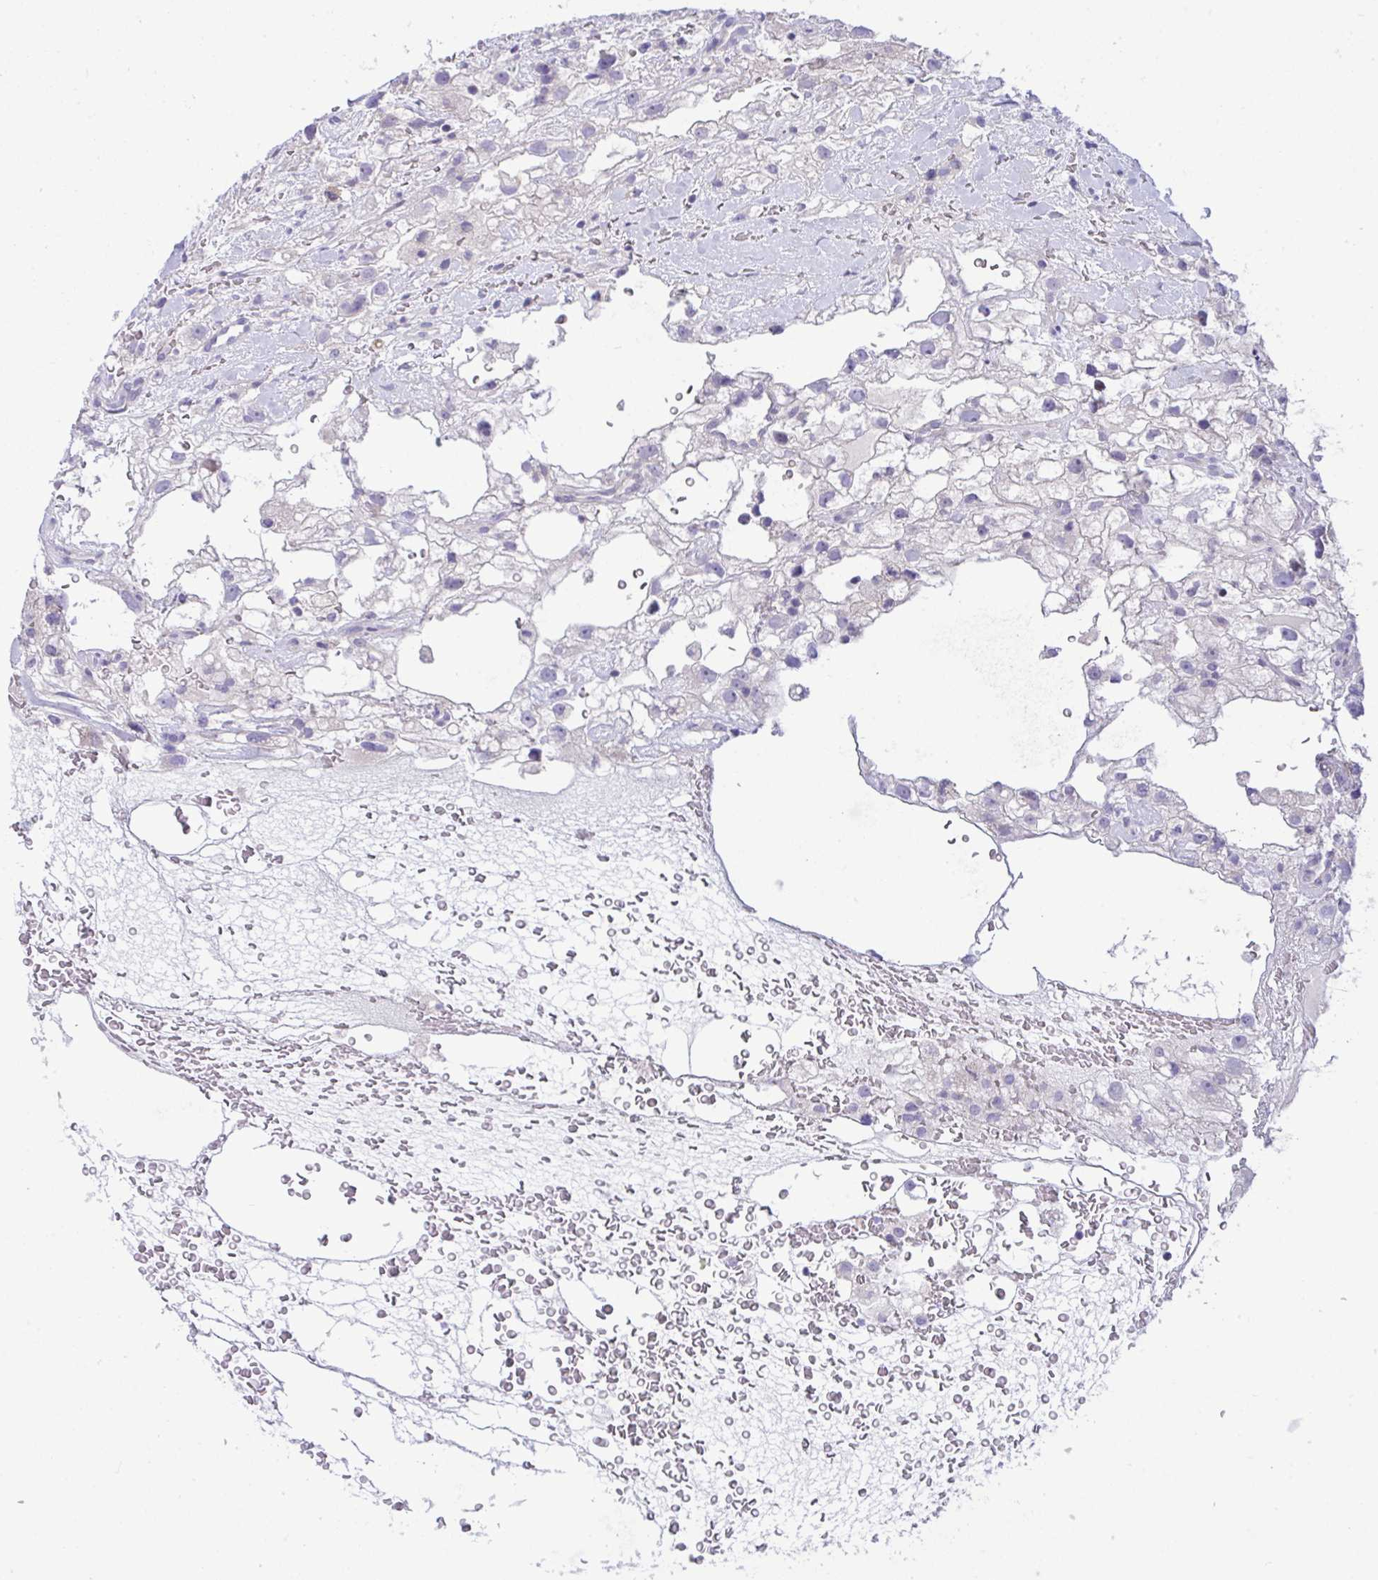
{"staining": {"intensity": "negative", "quantity": "none", "location": "none"}, "tissue": "renal cancer", "cell_type": "Tumor cells", "image_type": "cancer", "snomed": [{"axis": "morphology", "description": "Adenocarcinoma, NOS"}, {"axis": "topography", "description": "Kidney"}], "caption": "Protein analysis of renal cancer (adenocarcinoma) exhibits no significant expression in tumor cells.", "gene": "WDR97", "patient": {"sex": "male", "age": 59}}